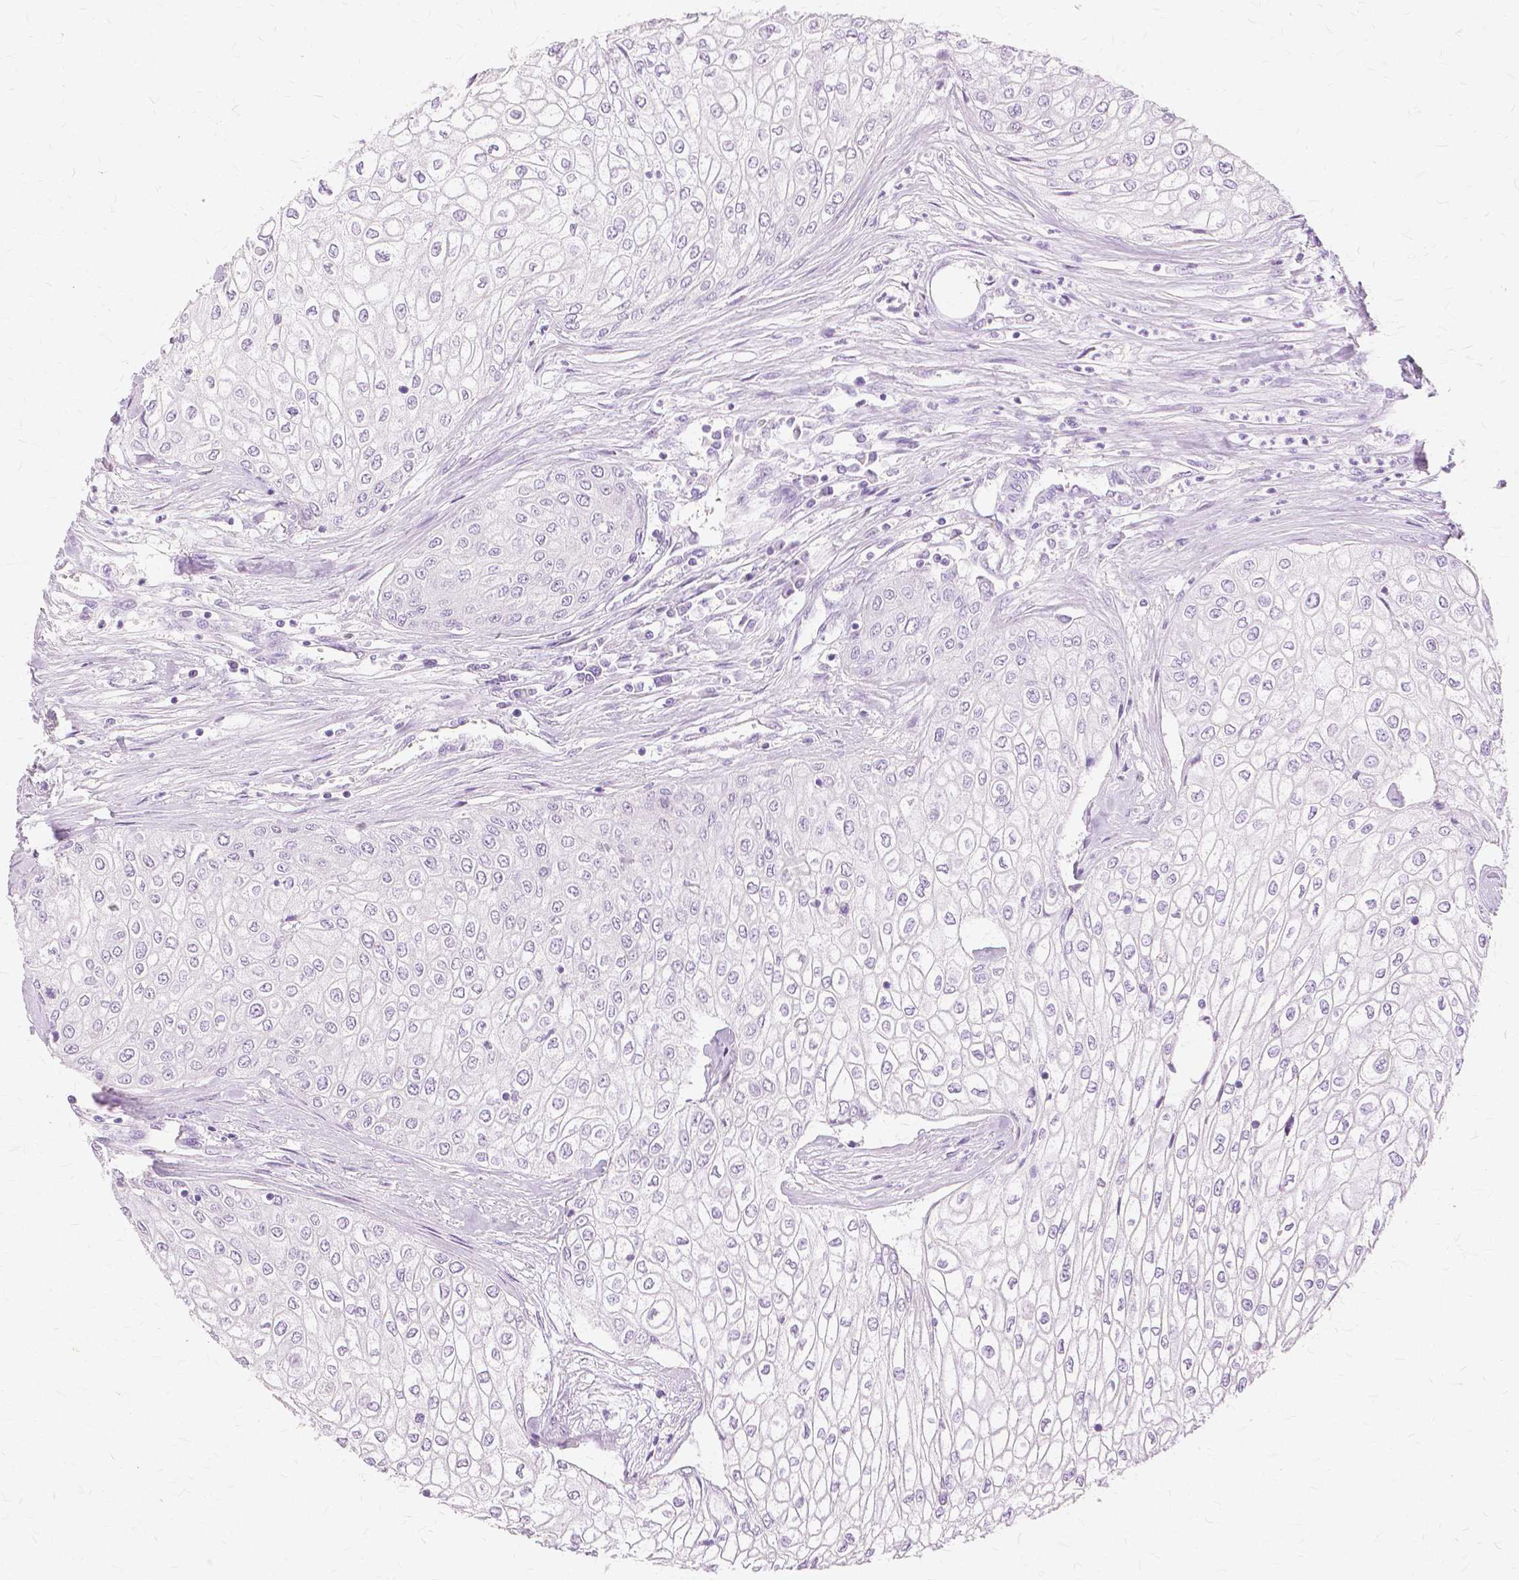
{"staining": {"intensity": "negative", "quantity": "none", "location": "none"}, "tissue": "urothelial cancer", "cell_type": "Tumor cells", "image_type": "cancer", "snomed": [{"axis": "morphology", "description": "Urothelial carcinoma, High grade"}, {"axis": "topography", "description": "Urinary bladder"}], "caption": "Urothelial cancer was stained to show a protein in brown. There is no significant staining in tumor cells.", "gene": "TGM1", "patient": {"sex": "male", "age": 62}}